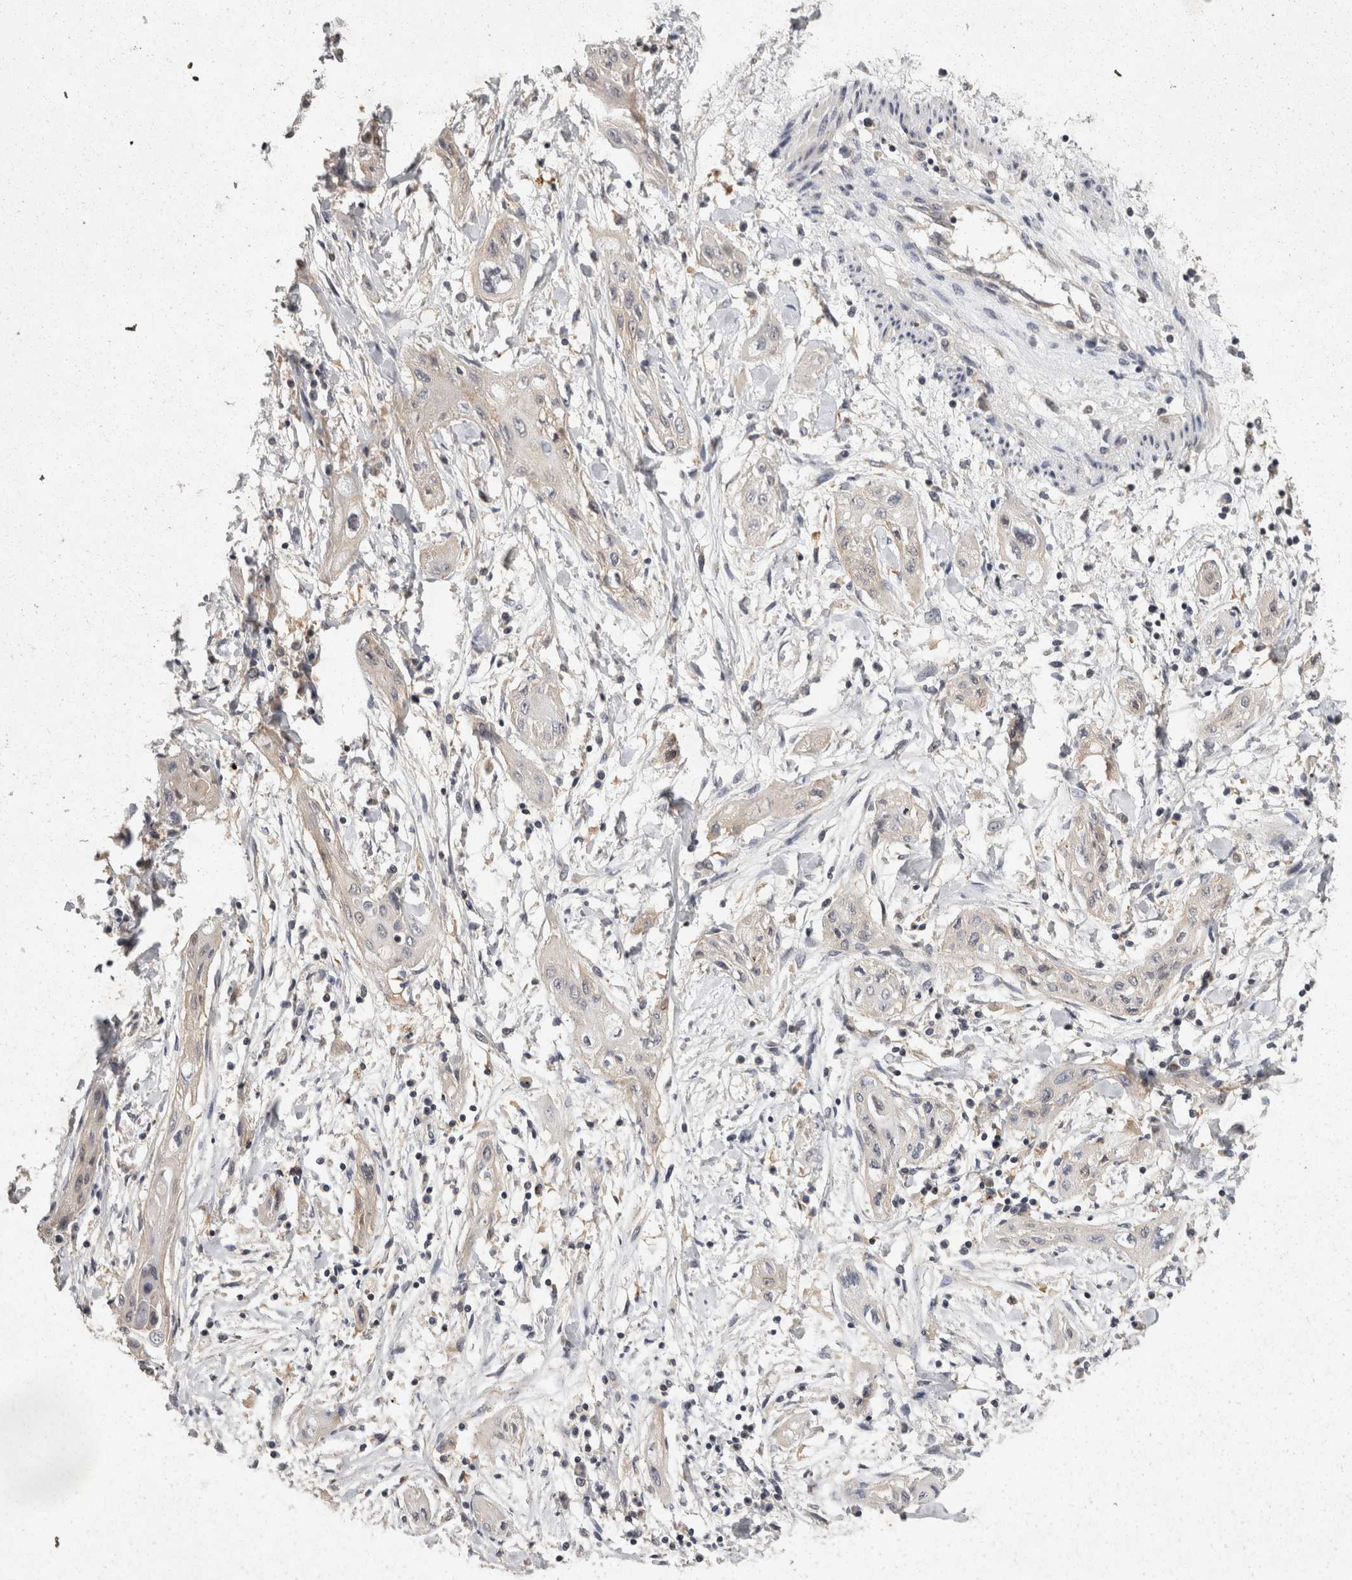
{"staining": {"intensity": "weak", "quantity": "<25%", "location": "cytoplasmic/membranous"}, "tissue": "lung cancer", "cell_type": "Tumor cells", "image_type": "cancer", "snomed": [{"axis": "morphology", "description": "Squamous cell carcinoma, NOS"}, {"axis": "topography", "description": "Lung"}], "caption": "Image shows no significant protein expression in tumor cells of lung squamous cell carcinoma.", "gene": "ACAT2", "patient": {"sex": "female", "age": 47}}